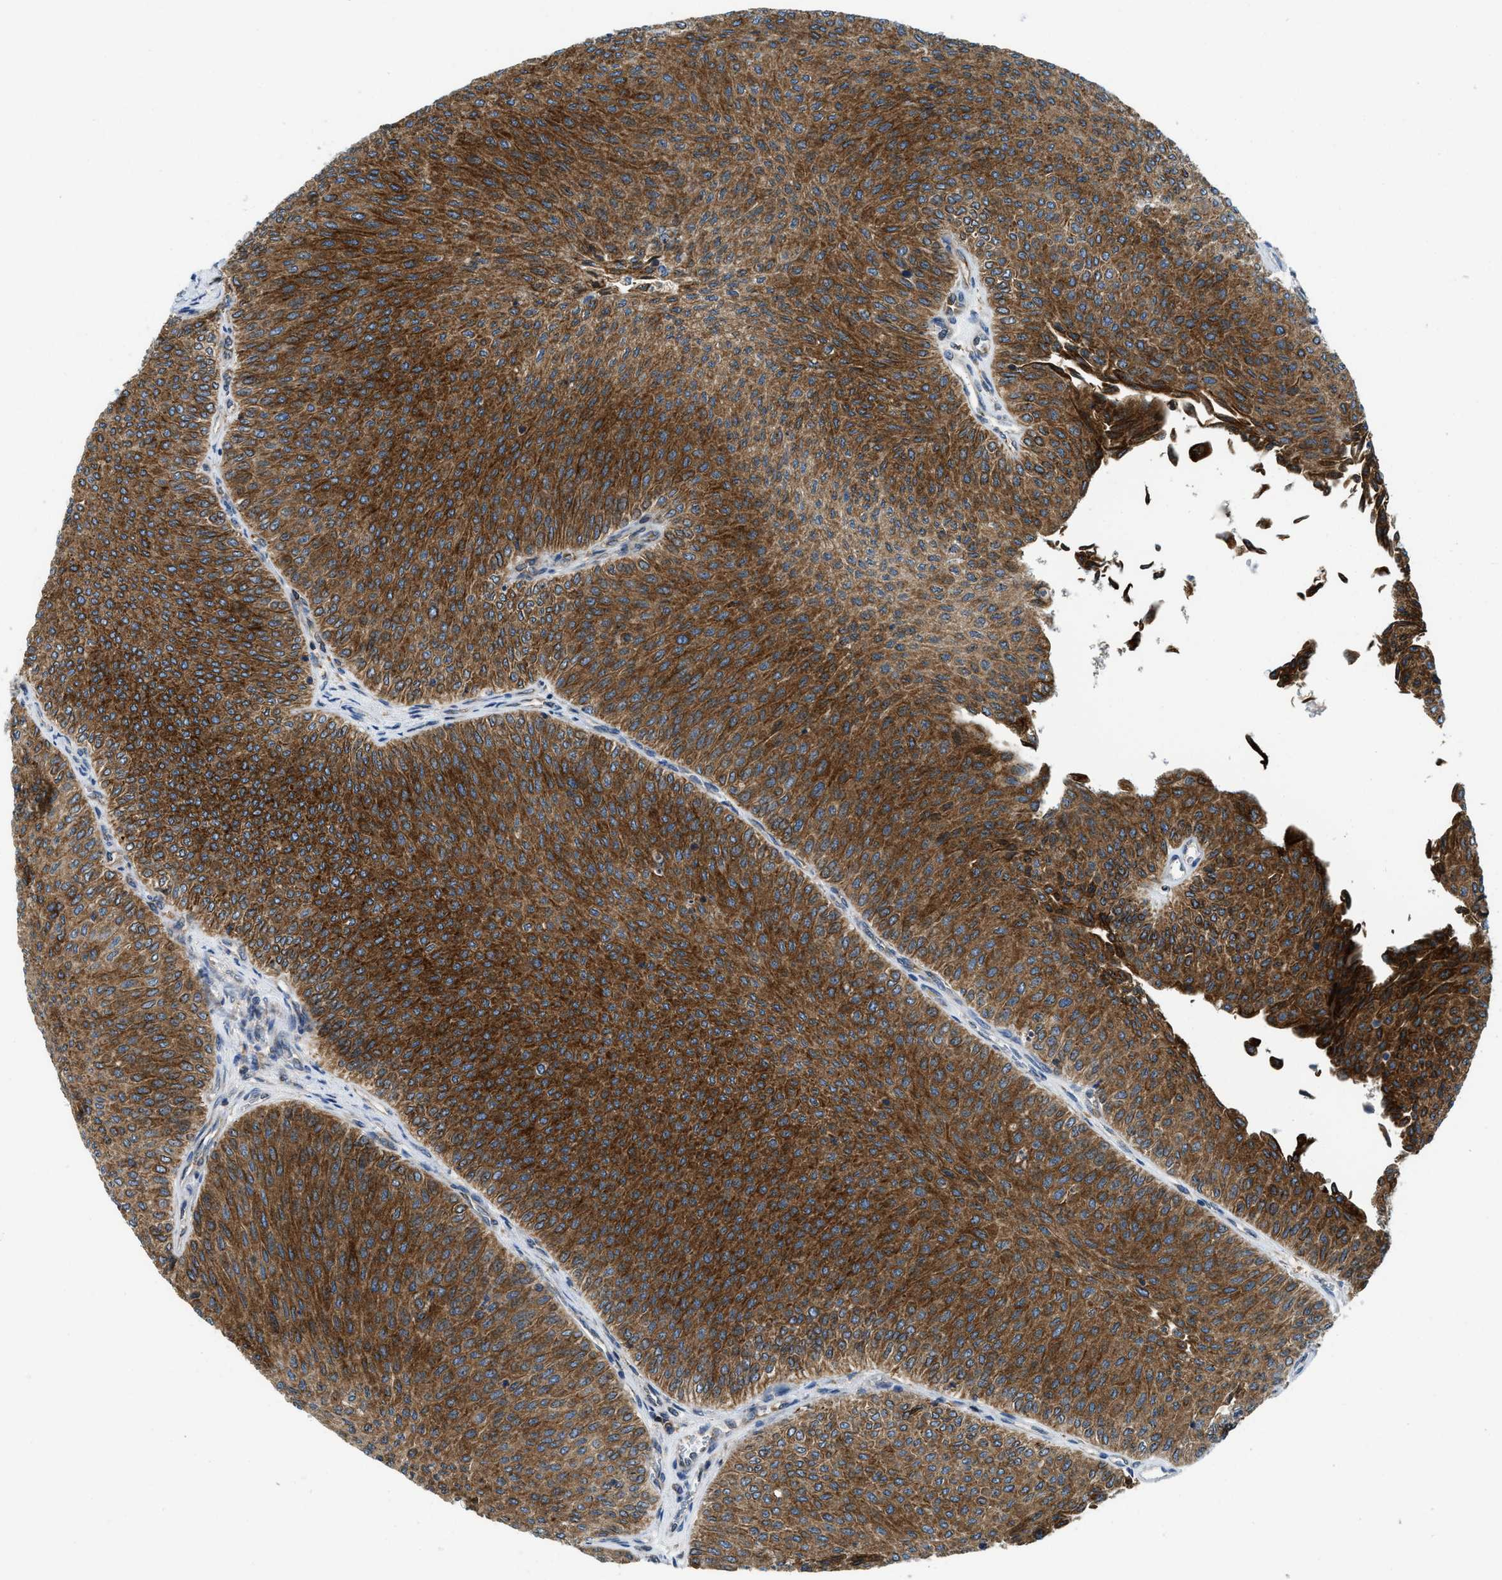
{"staining": {"intensity": "strong", "quantity": ">75%", "location": "cytoplasmic/membranous"}, "tissue": "urothelial cancer", "cell_type": "Tumor cells", "image_type": "cancer", "snomed": [{"axis": "morphology", "description": "Urothelial carcinoma, Low grade"}, {"axis": "topography", "description": "Urinary bladder"}], "caption": "Low-grade urothelial carcinoma stained with a brown dye reveals strong cytoplasmic/membranous positive staining in about >75% of tumor cells.", "gene": "BCAP31", "patient": {"sex": "male", "age": 78}}